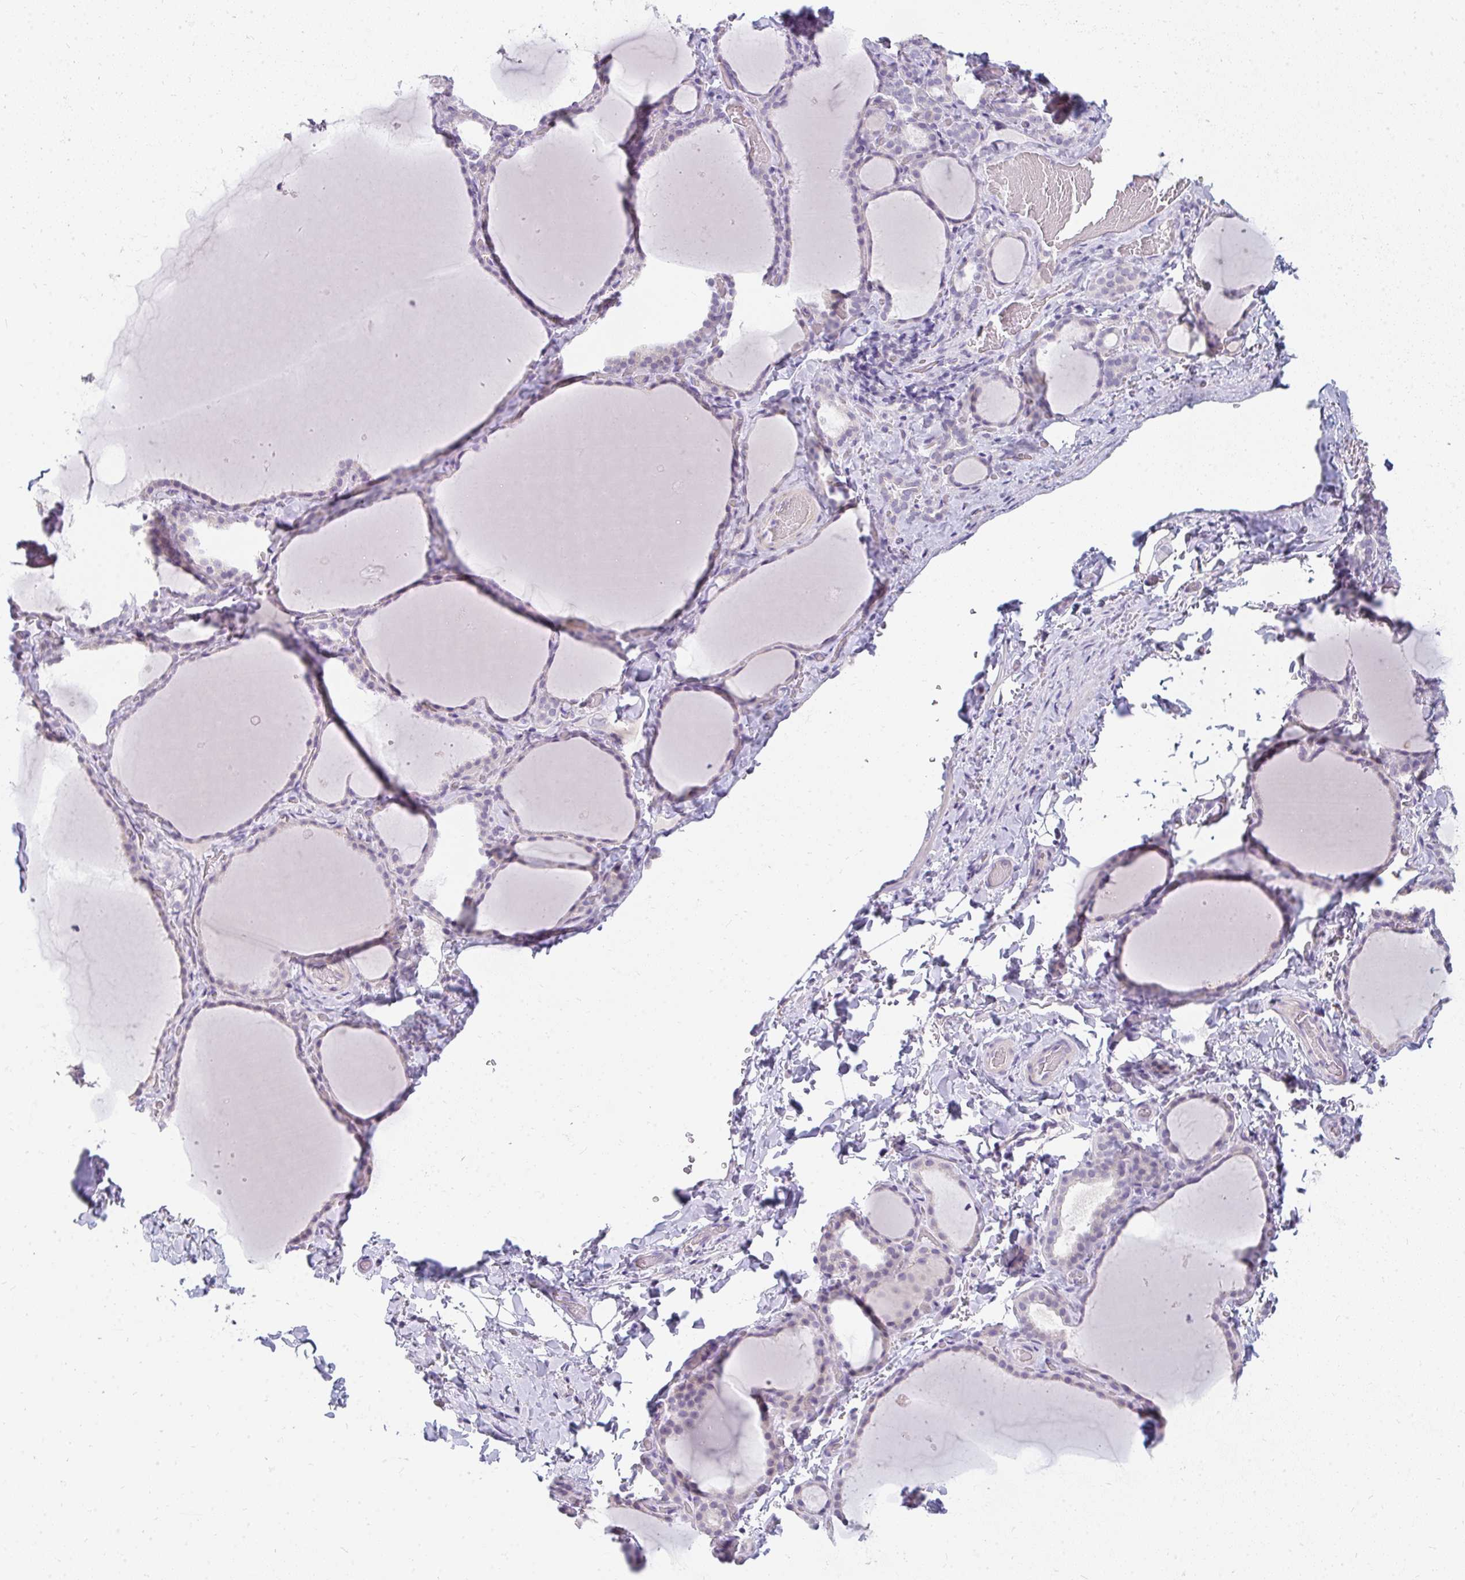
{"staining": {"intensity": "negative", "quantity": "none", "location": "none"}, "tissue": "thyroid gland", "cell_type": "Glandular cells", "image_type": "normal", "snomed": [{"axis": "morphology", "description": "Normal tissue, NOS"}, {"axis": "topography", "description": "Thyroid gland"}], "caption": "Benign thyroid gland was stained to show a protein in brown. There is no significant staining in glandular cells. (Stains: DAB (3,3'-diaminobenzidine) immunohistochemistry with hematoxylin counter stain, Microscopy: brightfield microscopy at high magnification).", "gene": "PPP1R3G", "patient": {"sex": "female", "age": 22}}